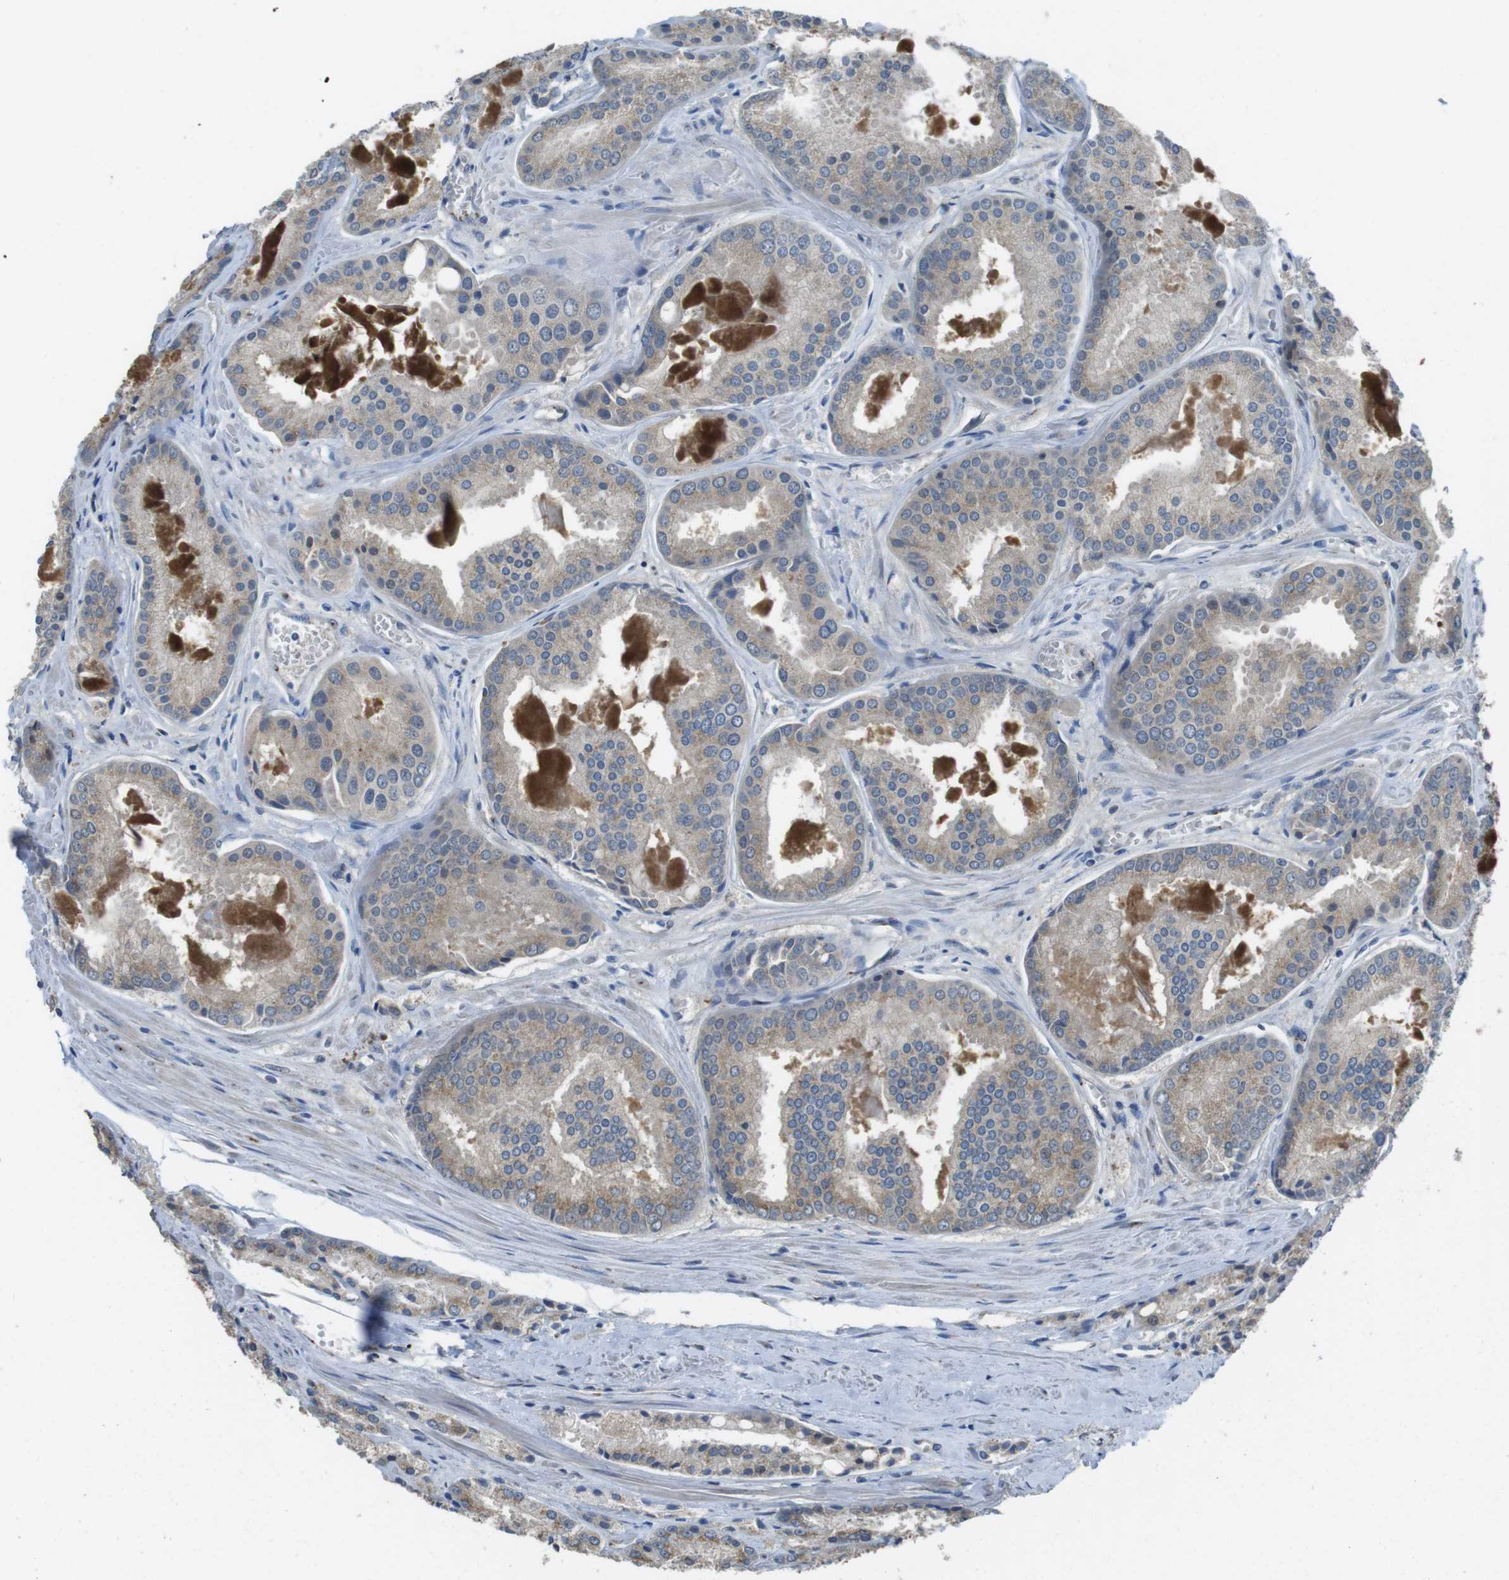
{"staining": {"intensity": "weak", "quantity": ">75%", "location": "cytoplasmic/membranous"}, "tissue": "prostate cancer", "cell_type": "Tumor cells", "image_type": "cancer", "snomed": [{"axis": "morphology", "description": "Adenocarcinoma, Low grade"}, {"axis": "topography", "description": "Prostate"}], "caption": "A low amount of weak cytoplasmic/membranous positivity is seen in about >75% of tumor cells in prostate adenocarcinoma (low-grade) tissue.", "gene": "RAB6A", "patient": {"sex": "male", "age": 64}}